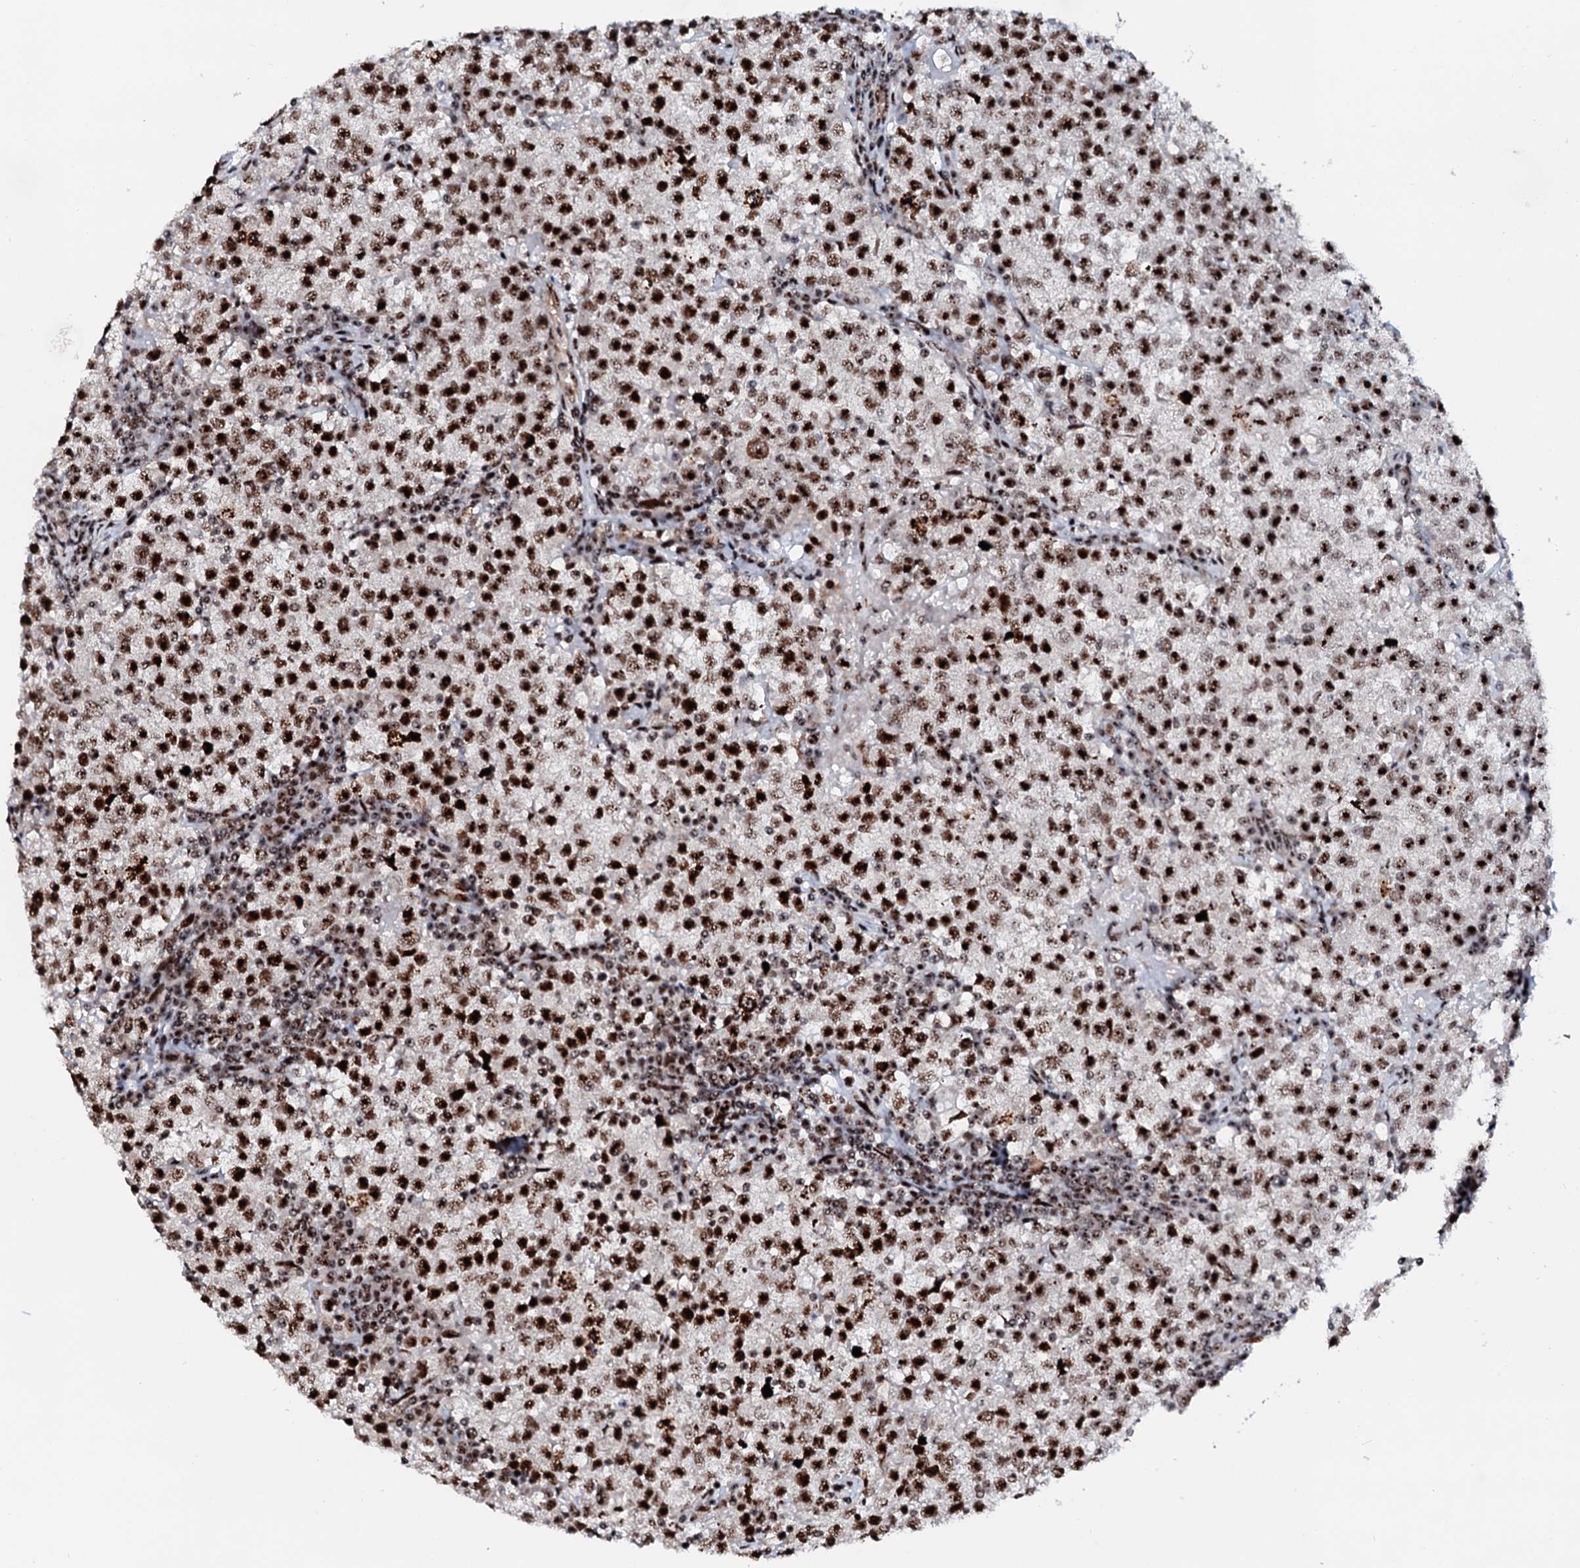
{"staining": {"intensity": "strong", "quantity": ">75%", "location": "nuclear"}, "tissue": "testis cancer", "cell_type": "Tumor cells", "image_type": "cancer", "snomed": [{"axis": "morphology", "description": "Seminoma, NOS"}, {"axis": "topography", "description": "Testis"}], "caption": "About >75% of tumor cells in human testis cancer (seminoma) demonstrate strong nuclear protein expression as visualized by brown immunohistochemical staining.", "gene": "NEUROG3", "patient": {"sex": "male", "age": 22}}